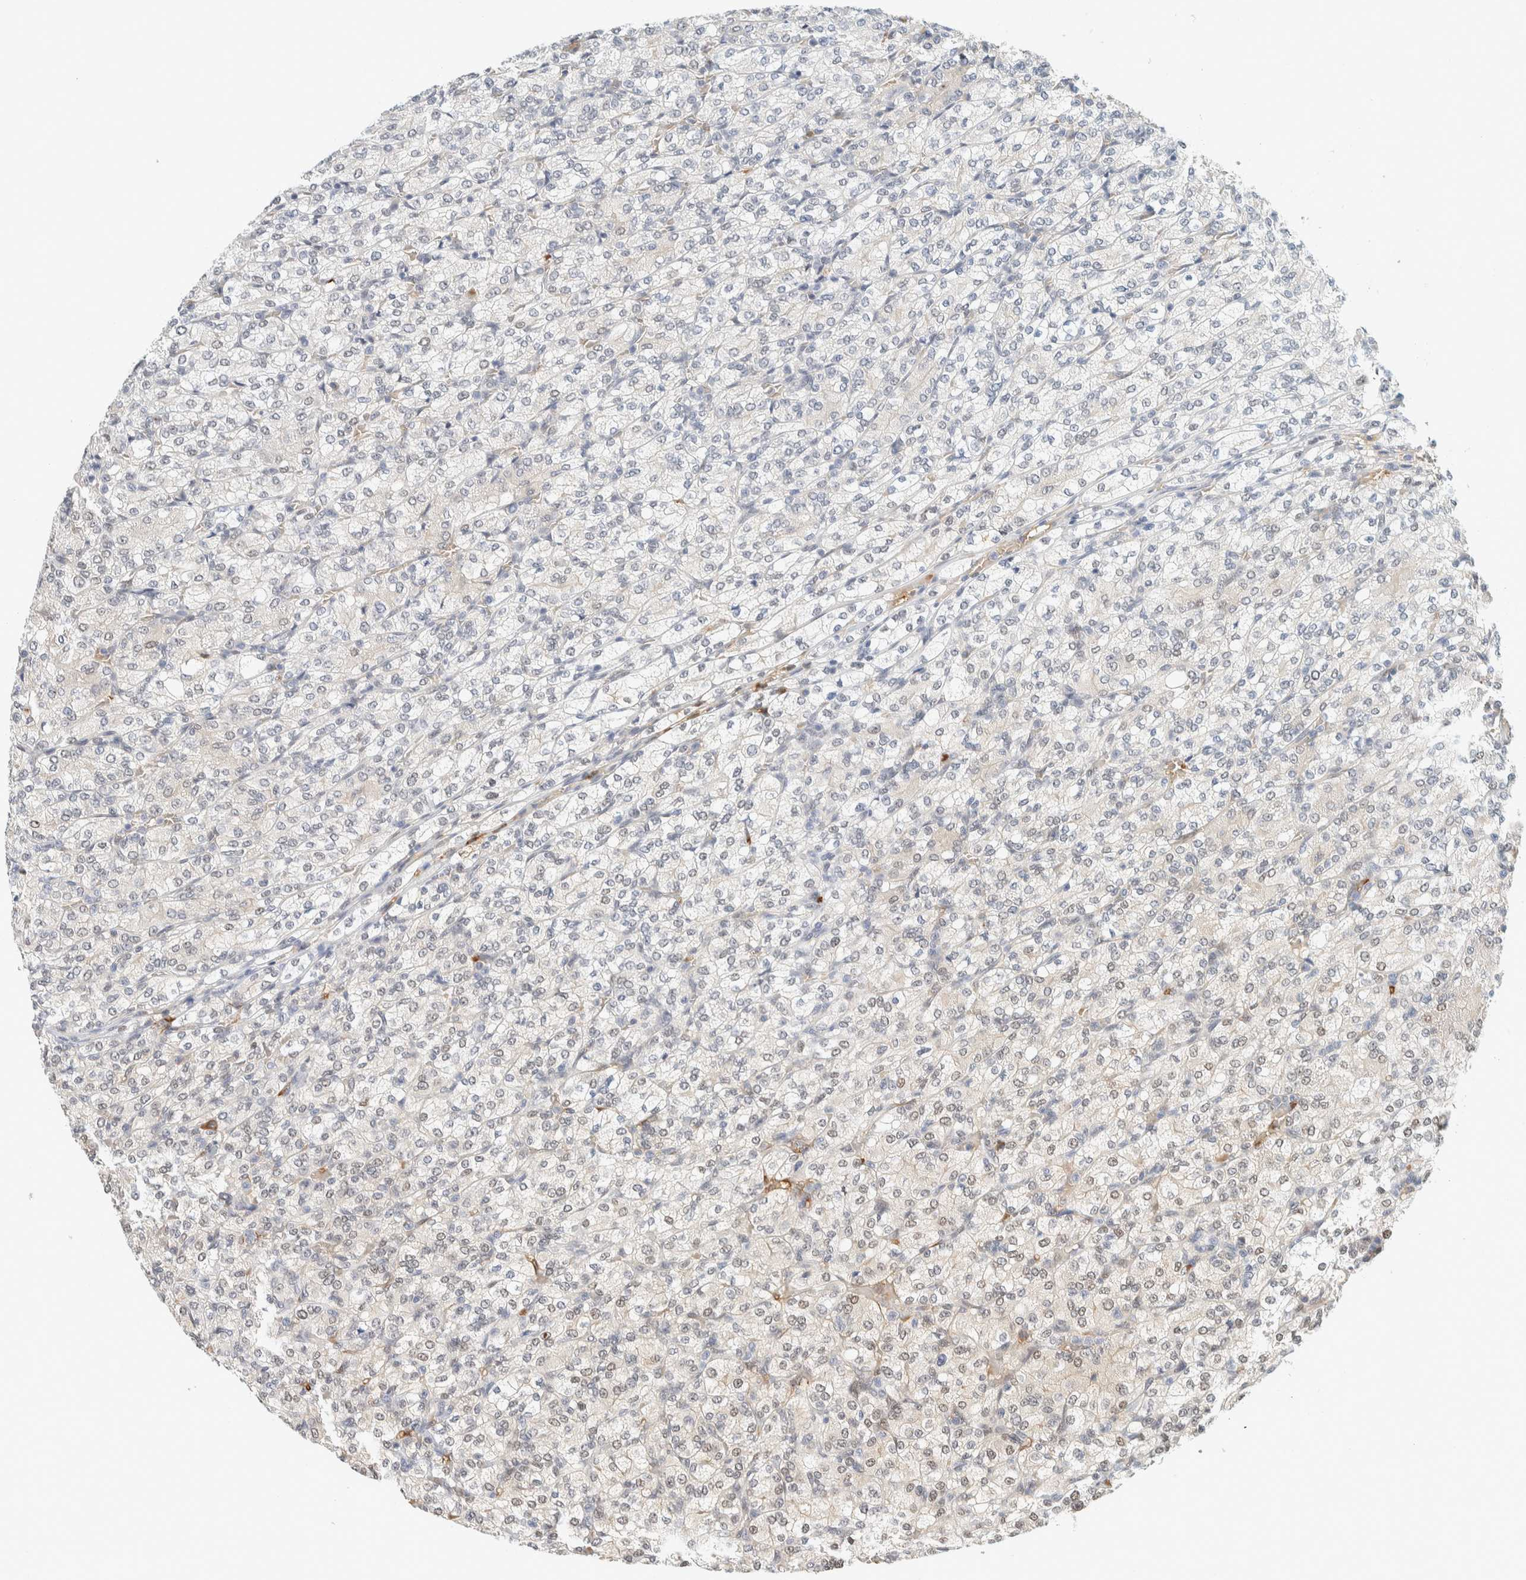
{"staining": {"intensity": "weak", "quantity": "25%-75%", "location": "nuclear"}, "tissue": "renal cancer", "cell_type": "Tumor cells", "image_type": "cancer", "snomed": [{"axis": "morphology", "description": "Adenocarcinoma, NOS"}, {"axis": "topography", "description": "Kidney"}], "caption": "Renal cancer stained for a protein (brown) shows weak nuclear positive expression in approximately 25%-75% of tumor cells.", "gene": "TSTD2", "patient": {"sex": "male", "age": 77}}